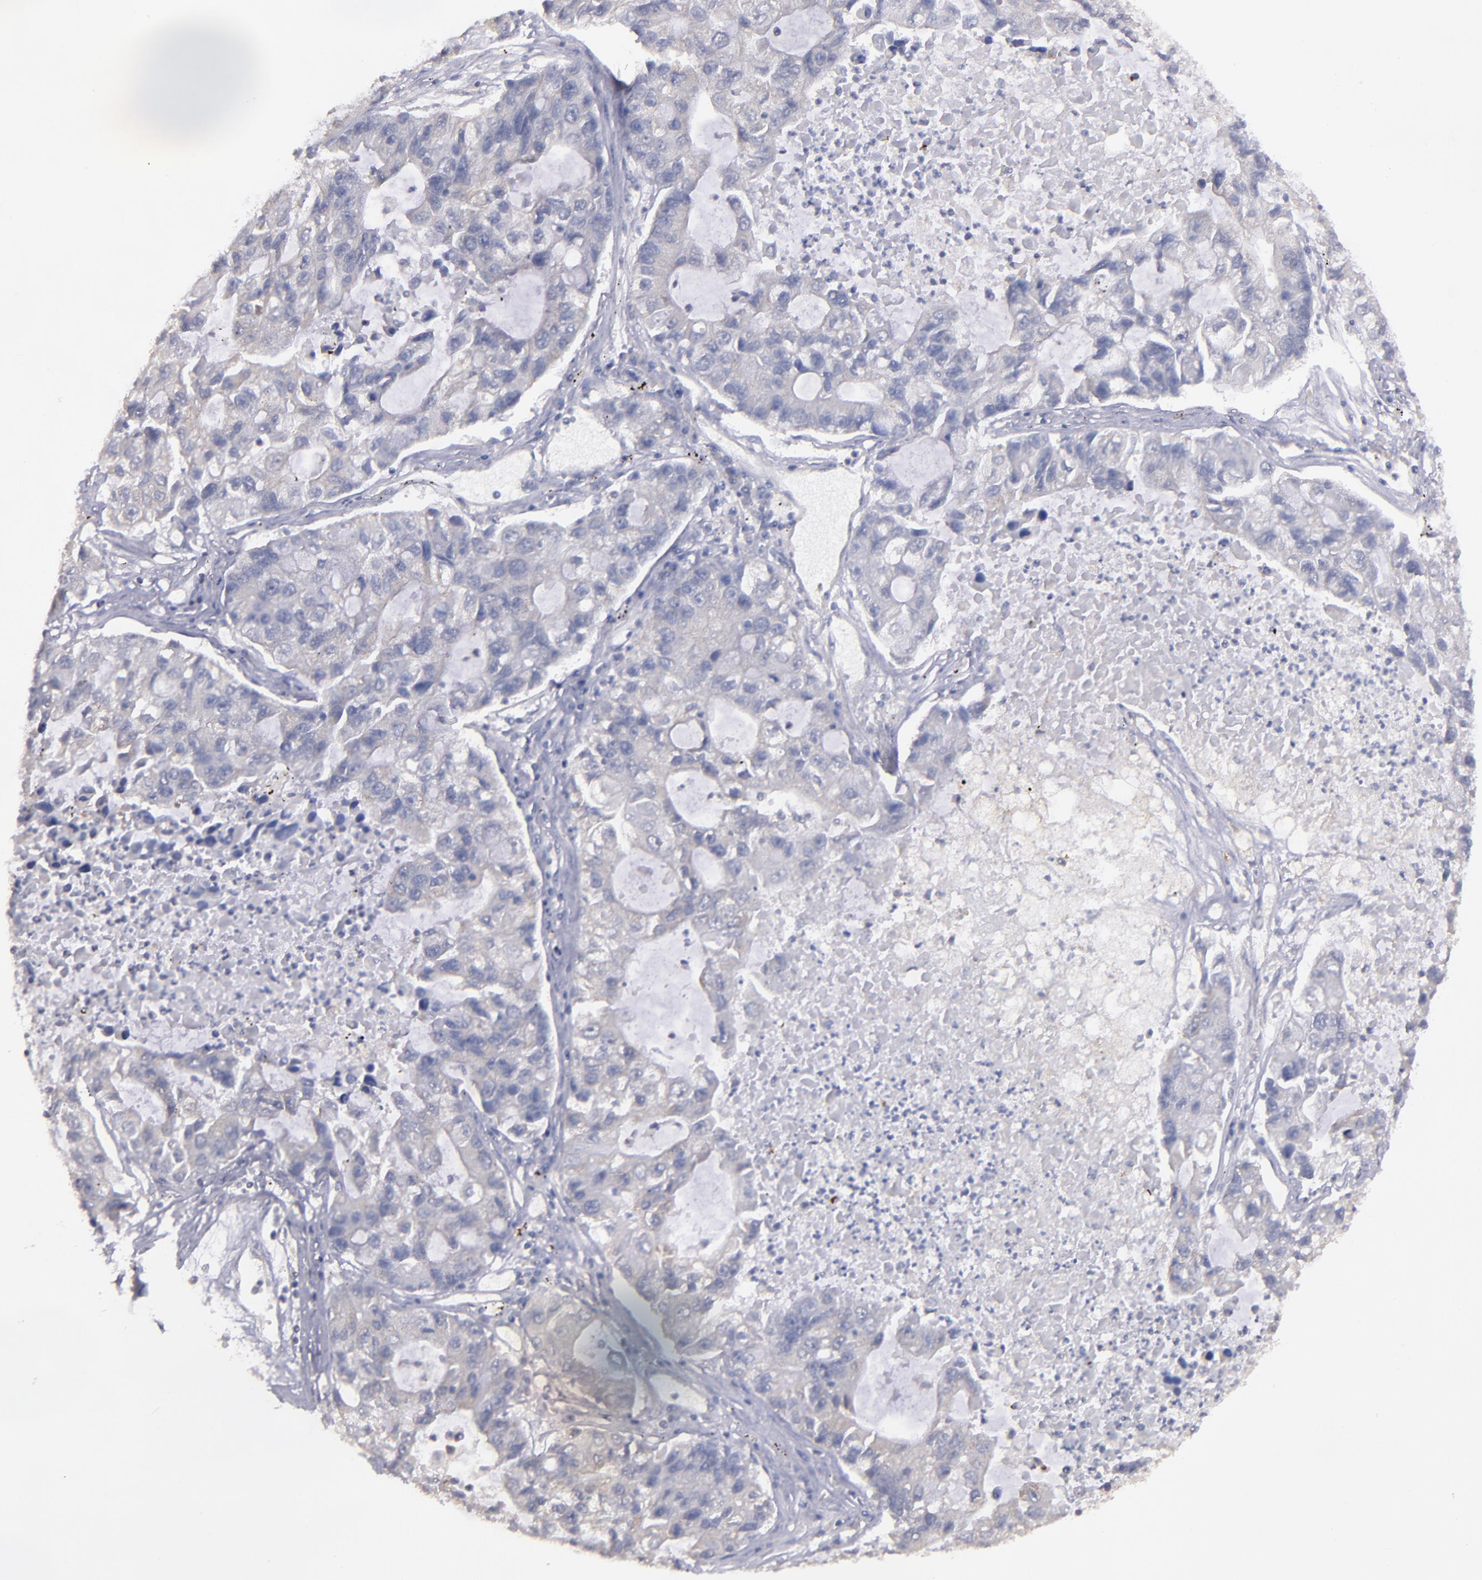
{"staining": {"intensity": "negative", "quantity": "none", "location": "none"}, "tissue": "lung cancer", "cell_type": "Tumor cells", "image_type": "cancer", "snomed": [{"axis": "morphology", "description": "Adenocarcinoma, NOS"}, {"axis": "topography", "description": "Lung"}], "caption": "Protein analysis of lung cancer shows no significant staining in tumor cells.", "gene": "NRXN3", "patient": {"sex": "female", "age": 51}}